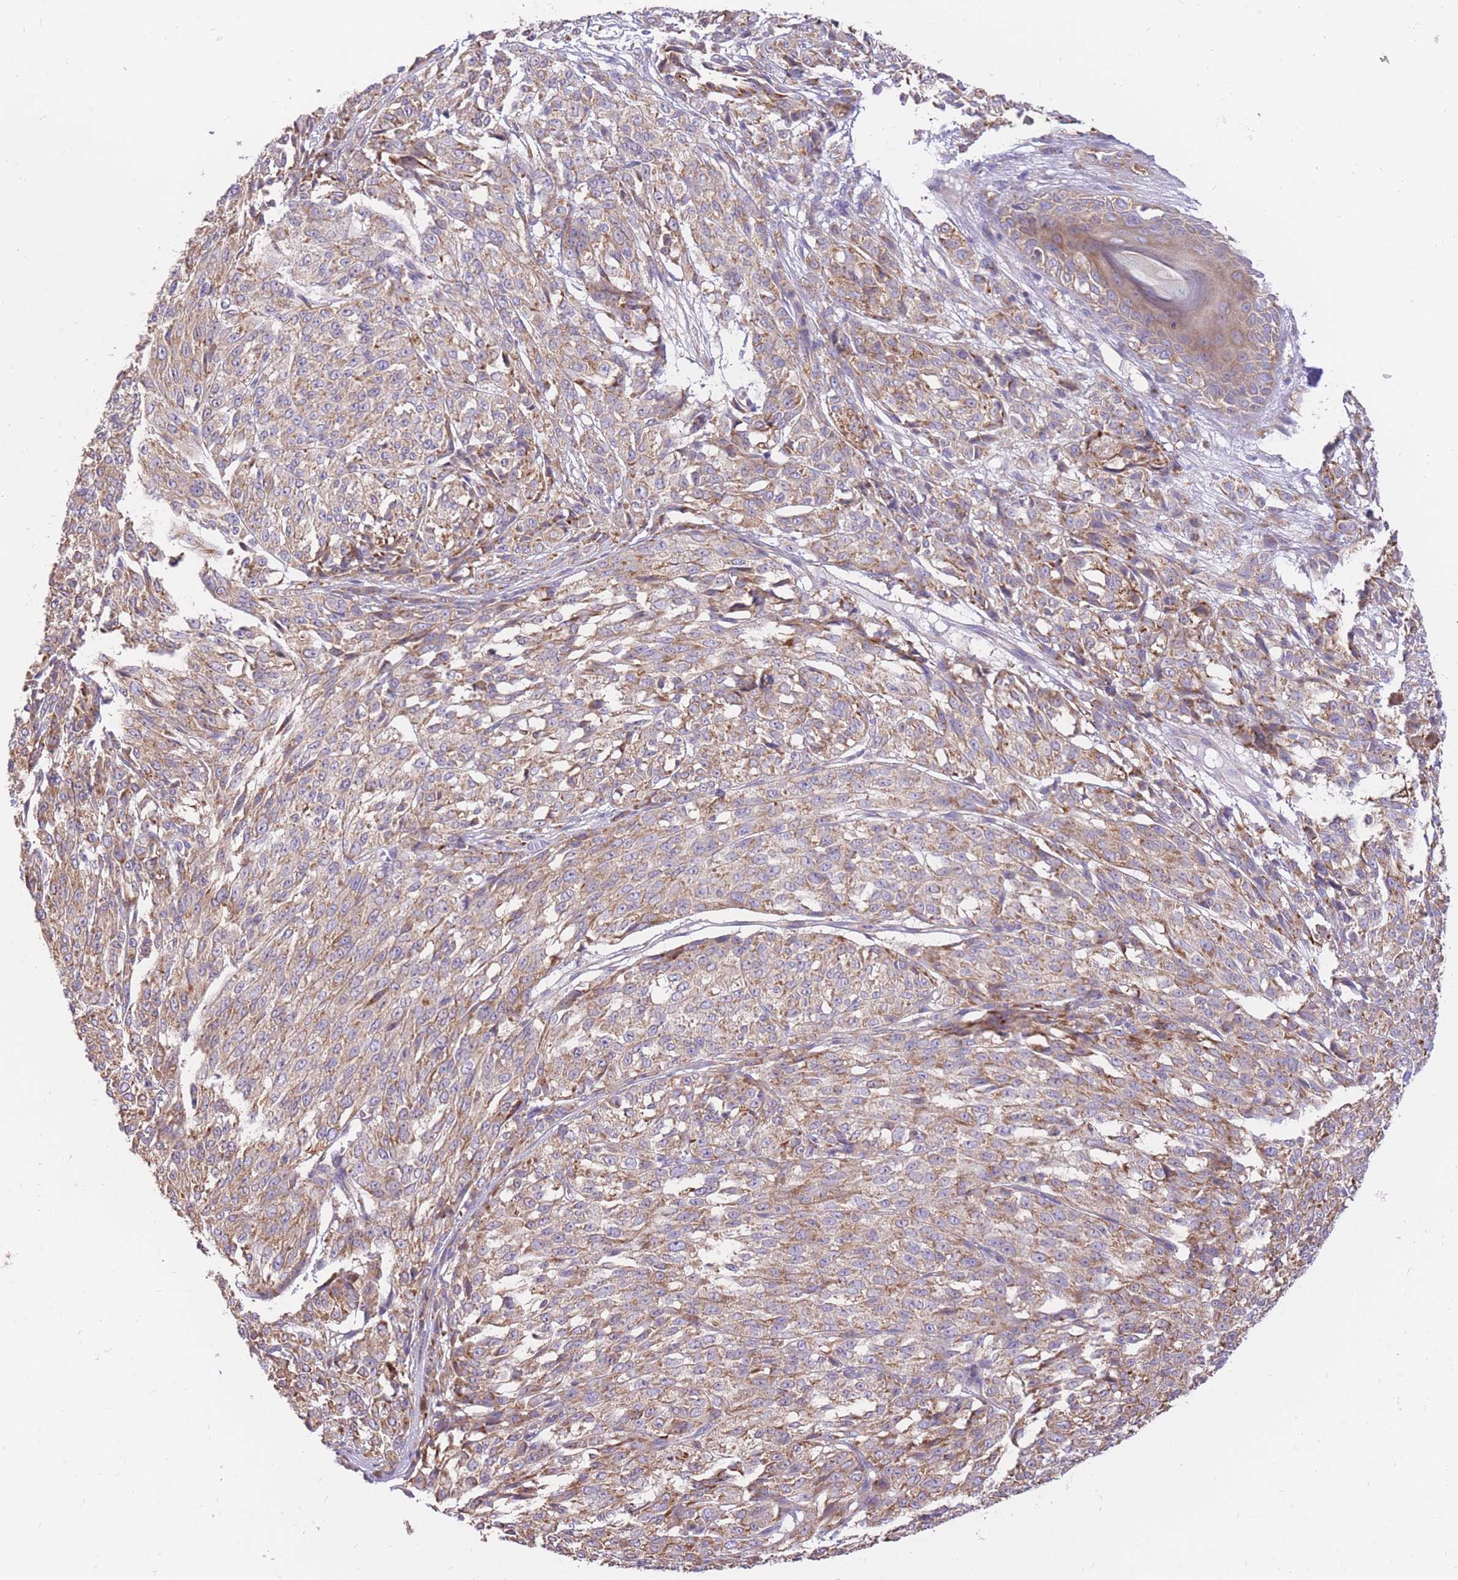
{"staining": {"intensity": "weak", "quantity": ">75%", "location": "cytoplasmic/membranous"}, "tissue": "melanoma", "cell_type": "Tumor cells", "image_type": "cancer", "snomed": [{"axis": "morphology", "description": "Malignant melanoma, NOS"}, {"axis": "topography", "description": "Skin"}], "caption": "Melanoma stained for a protein (brown) shows weak cytoplasmic/membranous positive expression in approximately >75% of tumor cells.", "gene": "GBP7", "patient": {"sex": "female", "age": 52}}